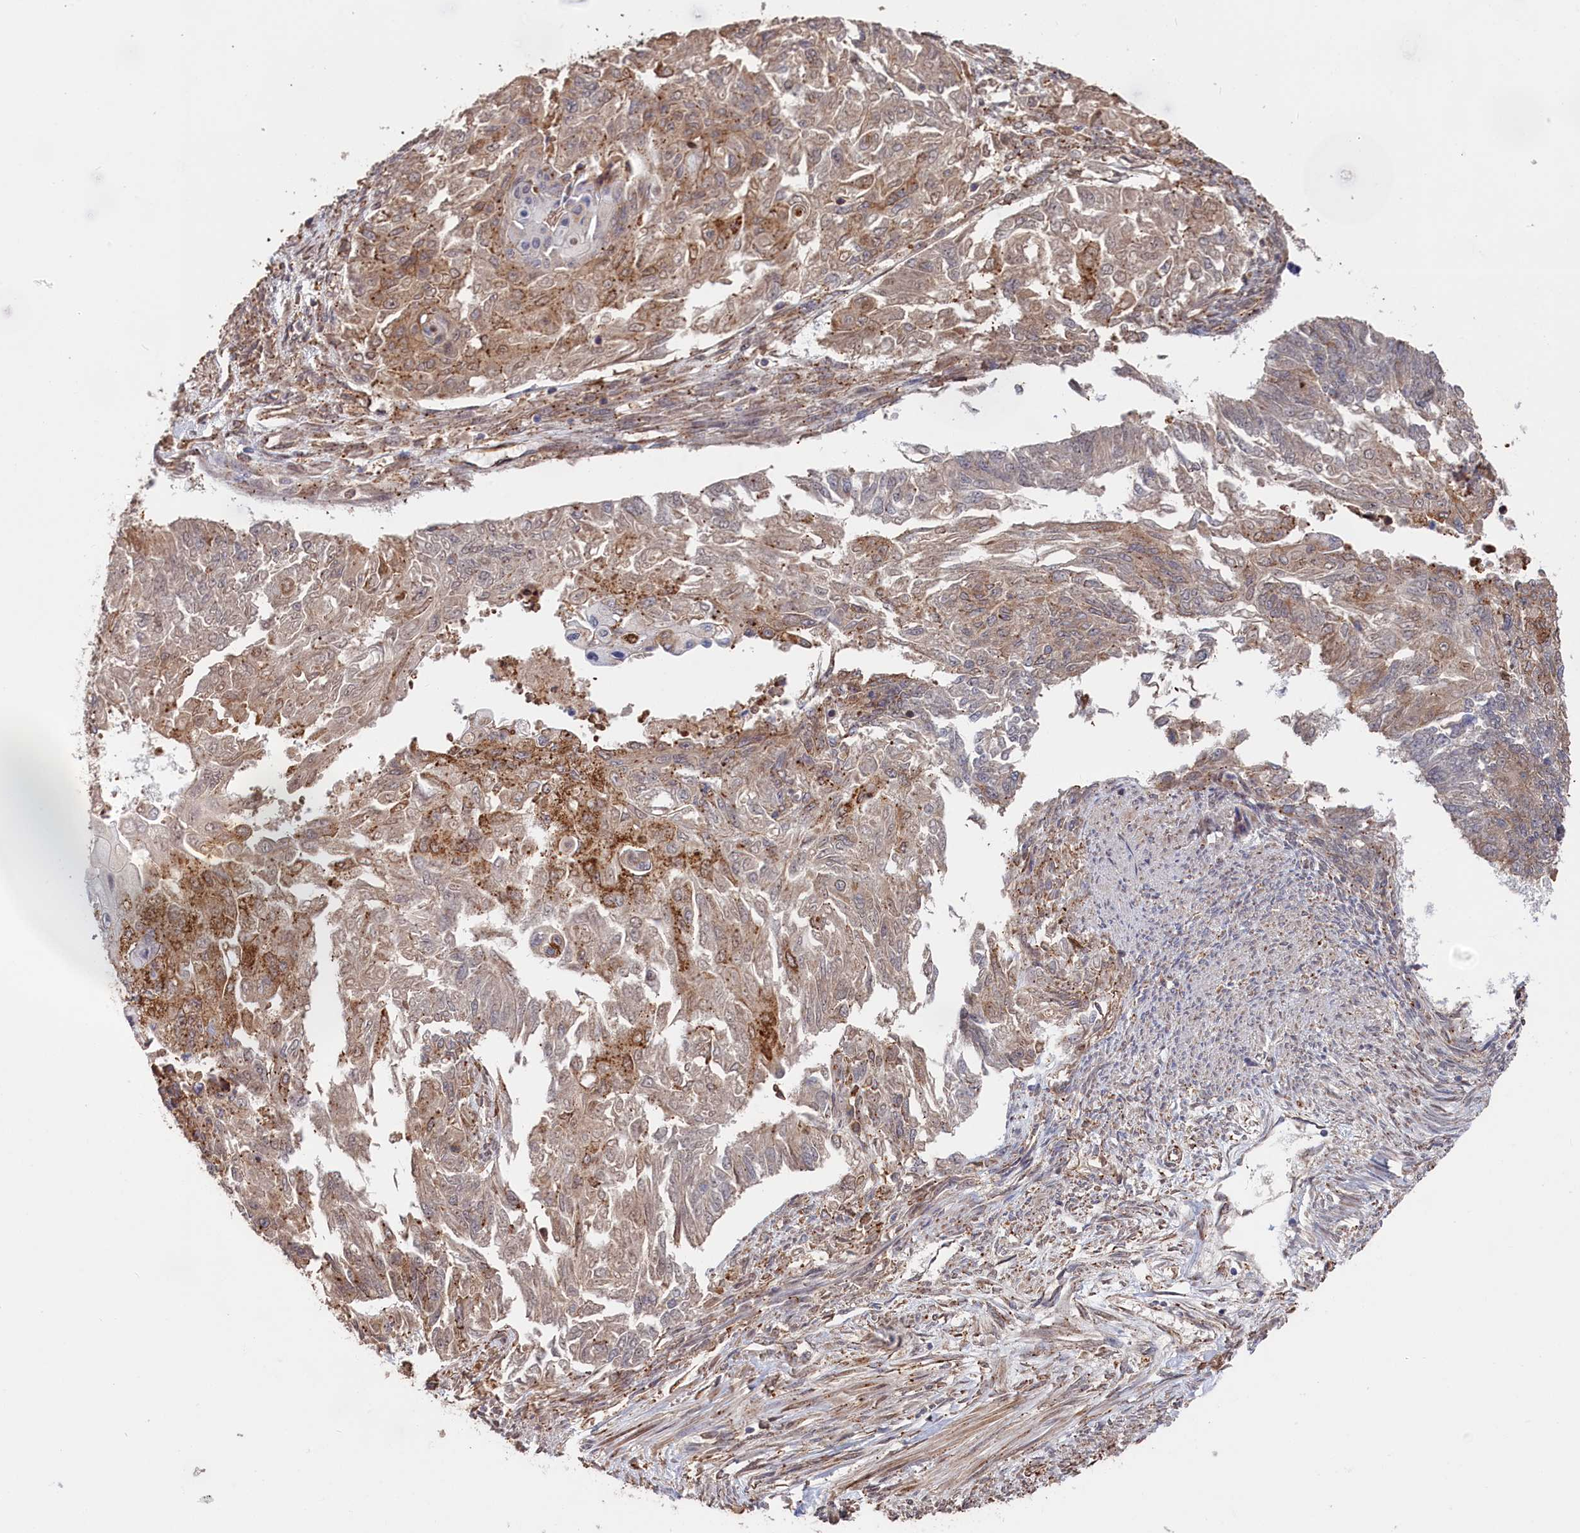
{"staining": {"intensity": "weak", "quantity": ">75%", "location": "cytoplasmic/membranous"}, "tissue": "endometrial cancer", "cell_type": "Tumor cells", "image_type": "cancer", "snomed": [{"axis": "morphology", "description": "Adenocarcinoma, NOS"}, {"axis": "topography", "description": "Endometrium"}], "caption": "A high-resolution micrograph shows IHC staining of adenocarcinoma (endometrial), which shows weak cytoplasmic/membranous expression in about >75% of tumor cells.", "gene": "CEP44", "patient": {"sex": "female", "age": 32}}